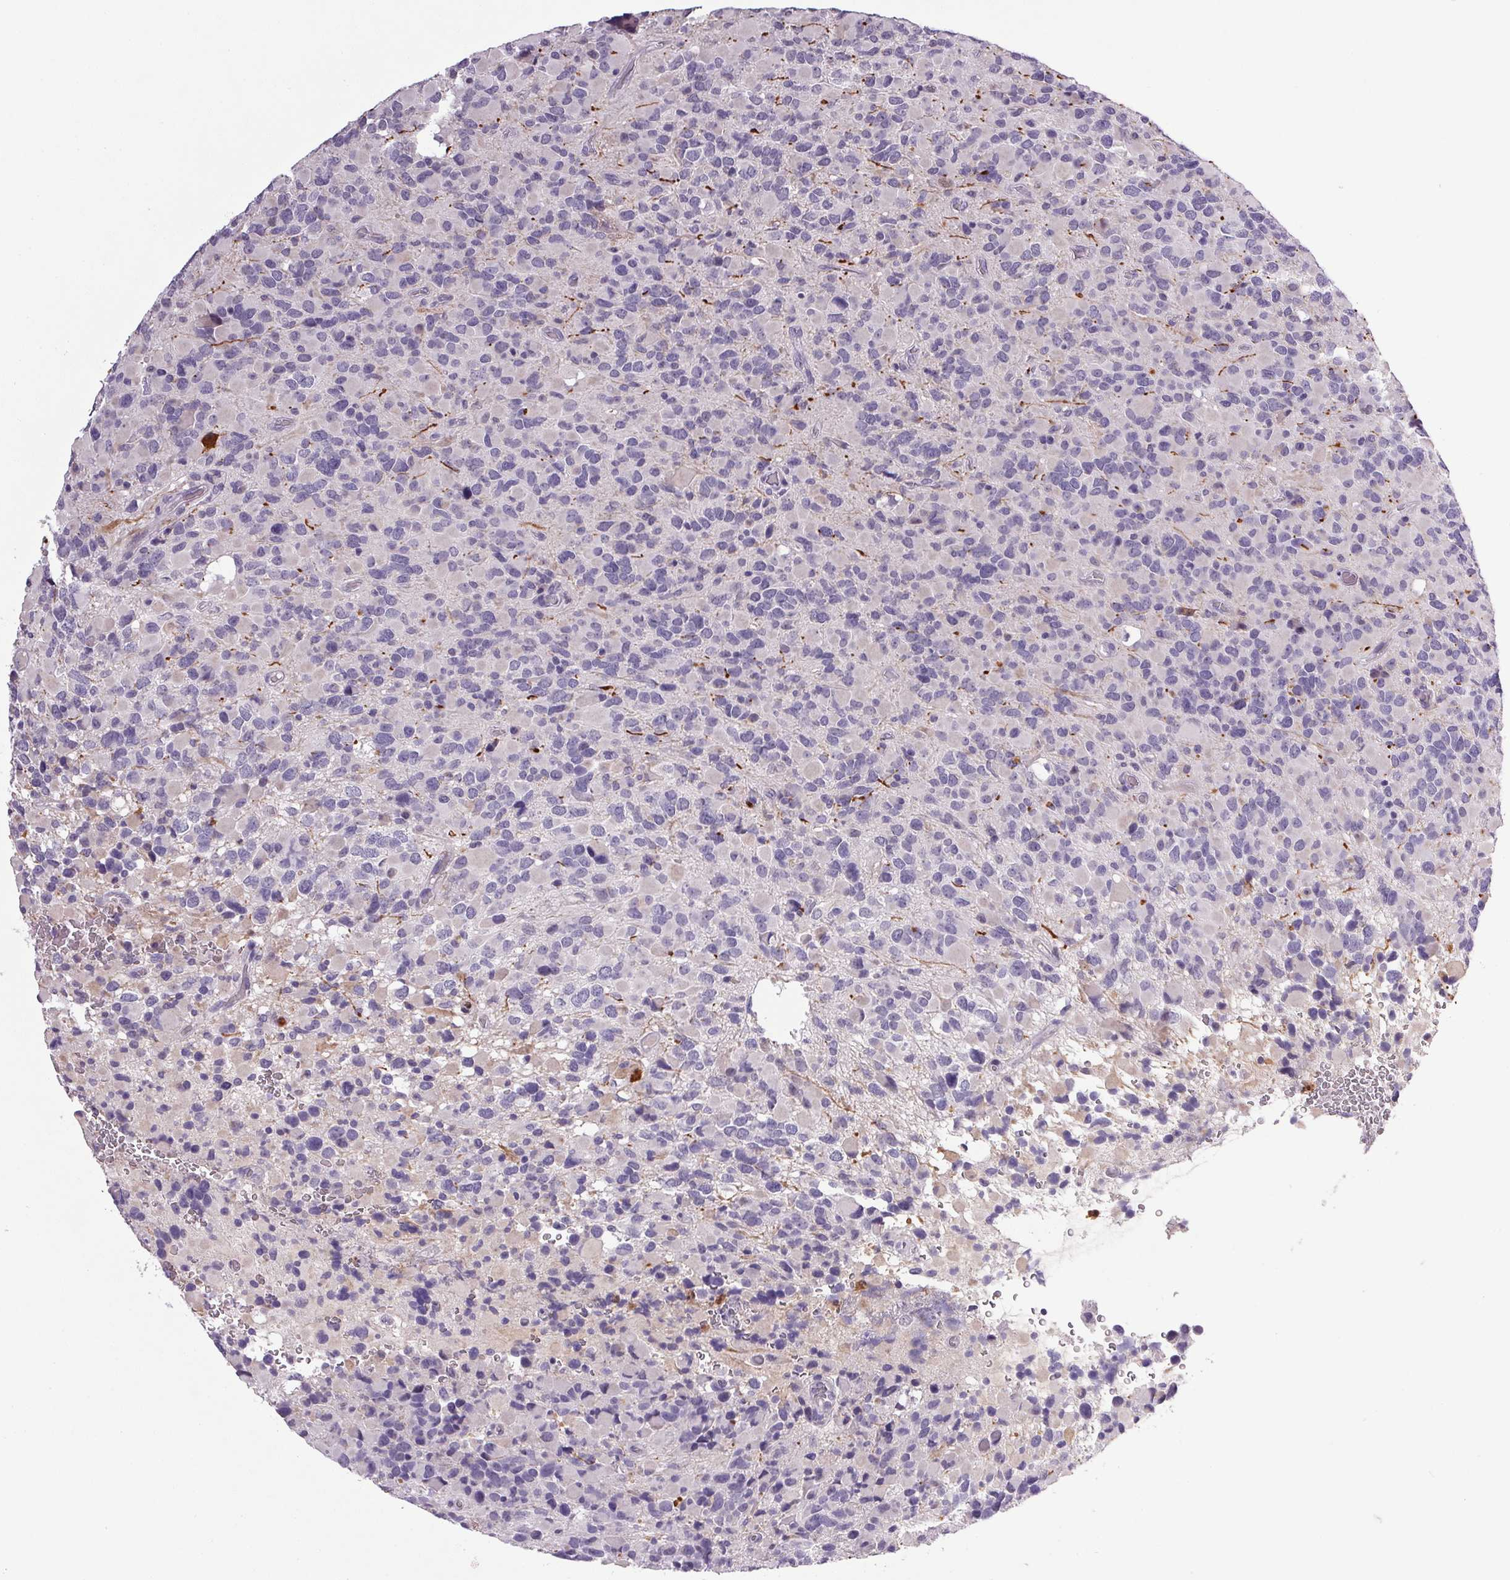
{"staining": {"intensity": "negative", "quantity": "none", "location": "none"}, "tissue": "glioma", "cell_type": "Tumor cells", "image_type": "cancer", "snomed": [{"axis": "morphology", "description": "Glioma, malignant, High grade"}, {"axis": "topography", "description": "Brain"}], "caption": "IHC photomicrograph of neoplastic tissue: glioma stained with DAB (3,3'-diaminobenzidine) reveals no significant protein expression in tumor cells.", "gene": "TRDN", "patient": {"sex": "female", "age": 40}}